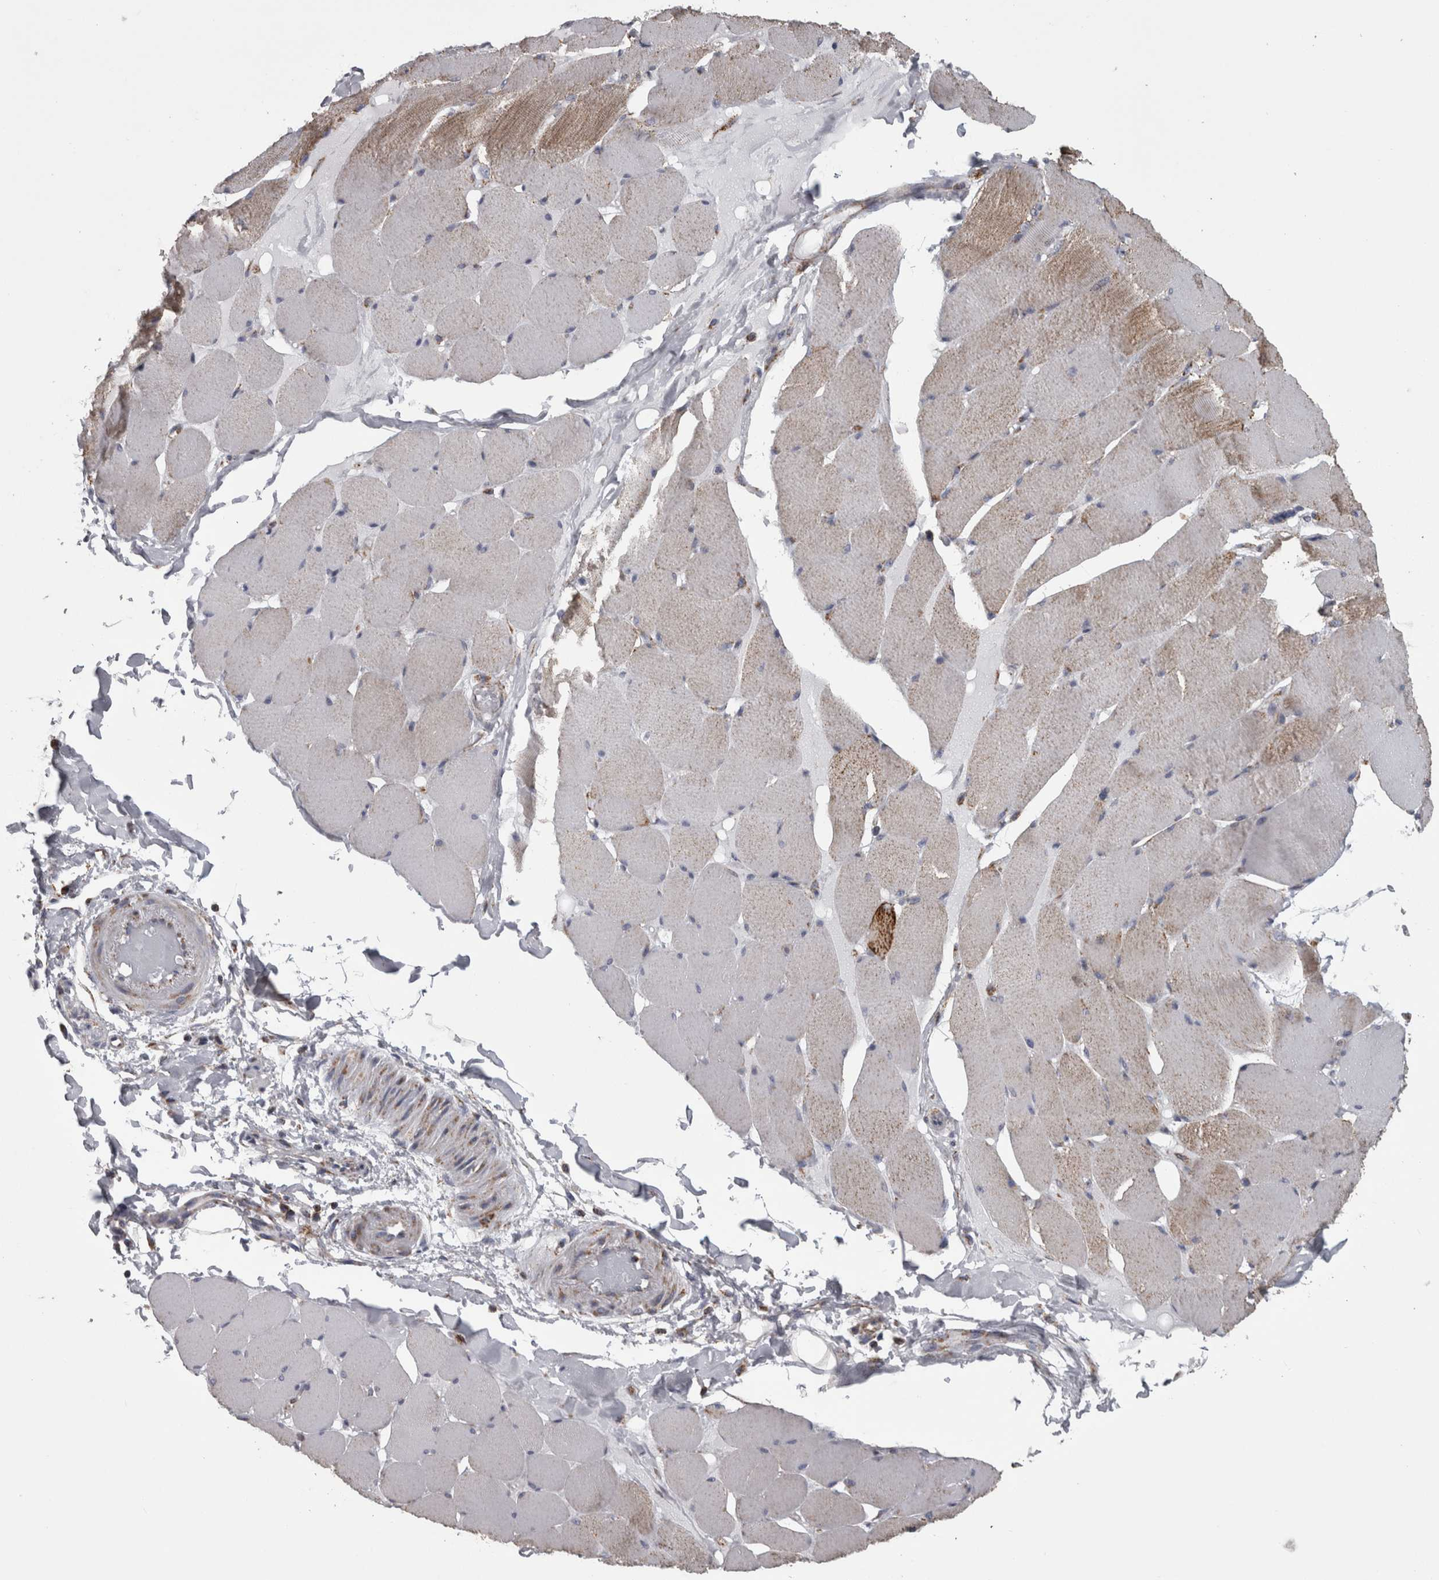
{"staining": {"intensity": "moderate", "quantity": "<25%", "location": "cytoplasmic/membranous"}, "tissue": "skeletal muscle", "cell_type": "Myocytes", "image_type": "normal", "snomed": [{"axis": "morphology", "description": "Normal tissue, NOS"}, {"axis": "topography", "description": "Skin"}, {"axis": "topography", "description": "Skeletal muscle"}], "caption": "Human skeletal muscle stained for a protein (brown) displays moderate cytoplasmic/membranous positive positivity in about <25% of myocytes.", "gene": "MDH2", "patient": {"sex": "male", "age": 83}}